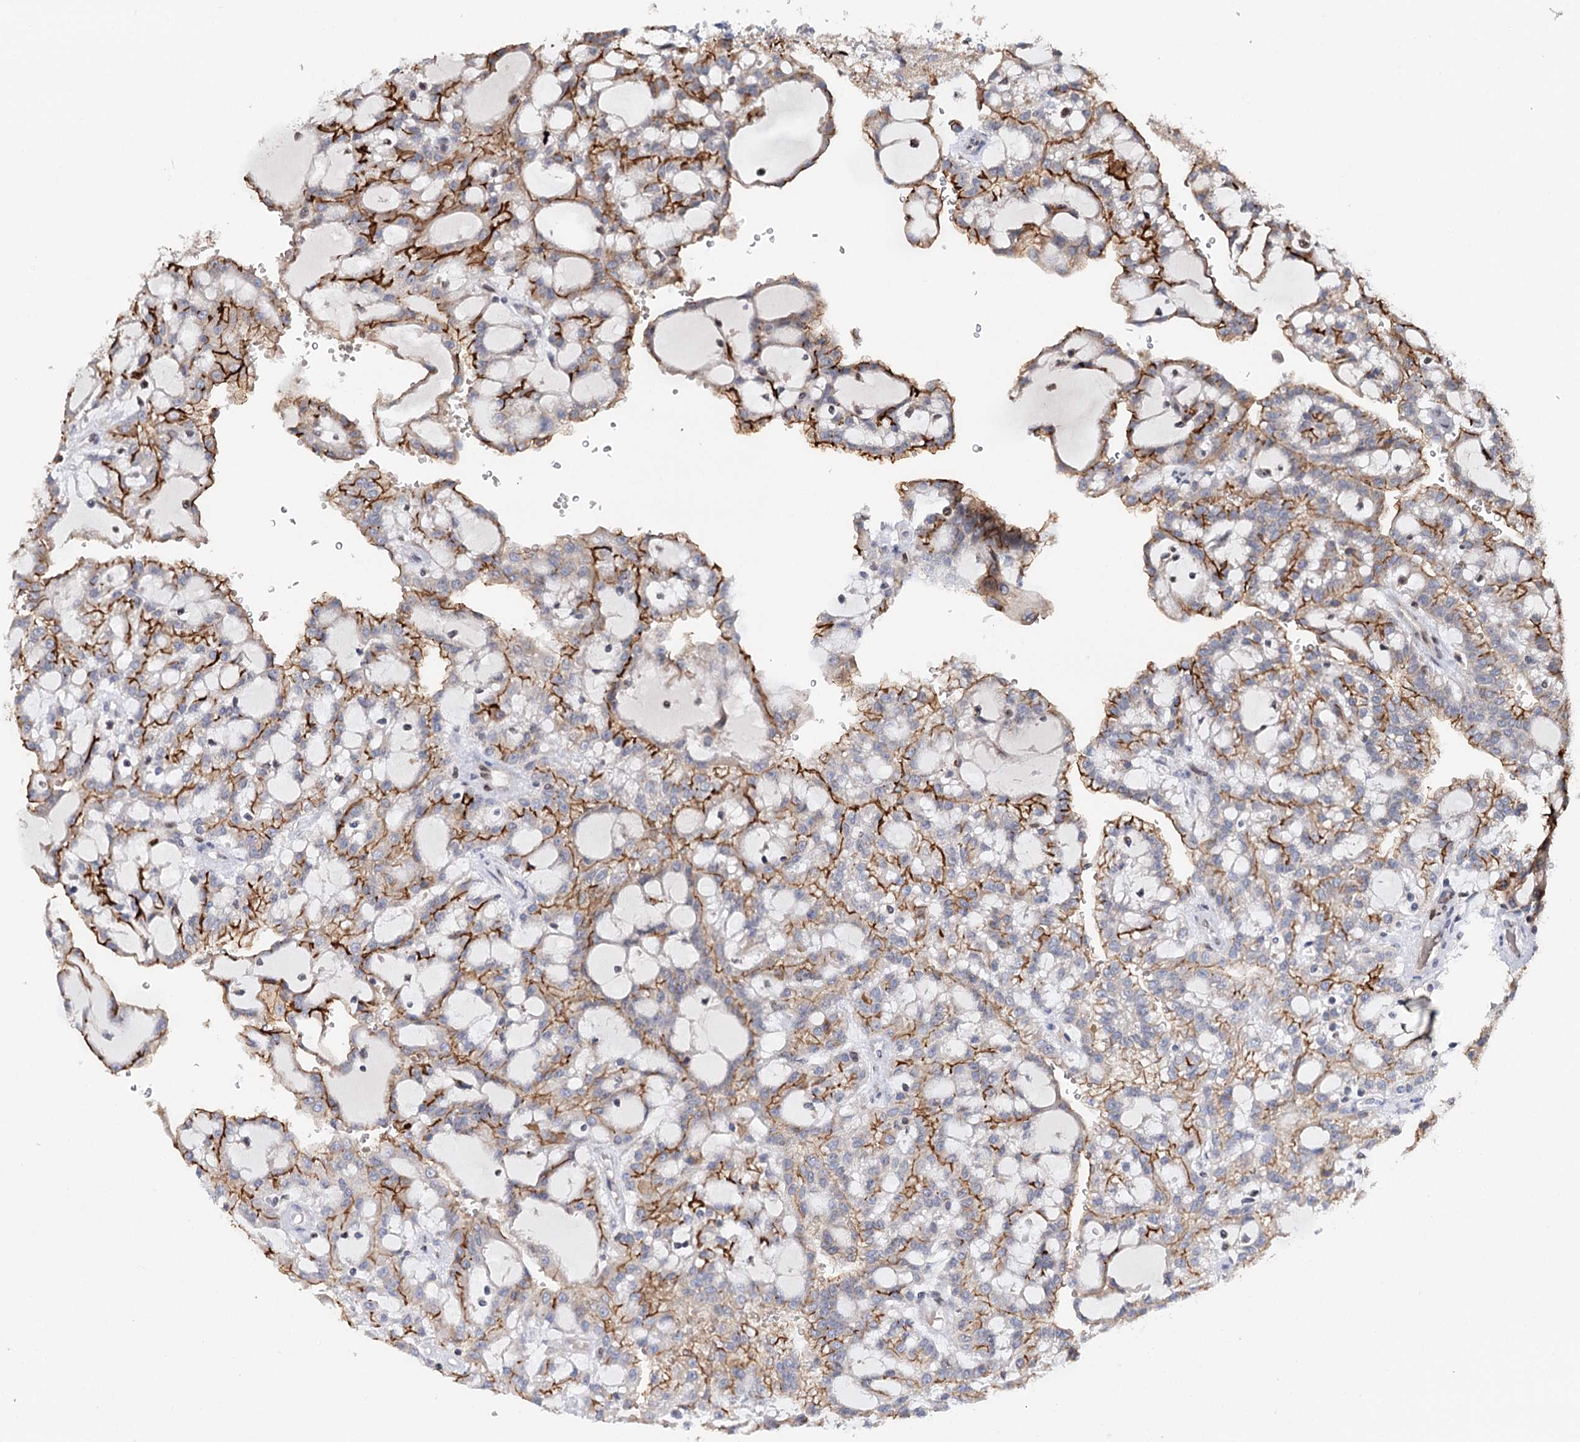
{"staining": {"intensity": "moderate", "quantity": "25%-75%", "location": "cytoplasmic/membranous"}, "tissue": "renal cancer", "cell_type": "Tumor cells", "image_type": "cancer", "snomed": [{"axis": "morphology", "description": "Adenocarcinoma, NOS"}, {"axis": "topography", "description": "Kidney"}], "caption": "Immunohistochemical staining of renal cancer (adenocarcinoma) displays medium levels of moderate cytoplasmic/membranous protein staining in approximately 25%-75% of tumor cells.", "gene": "CFAP46", "patient": {"sex": "male", "age": 63}}